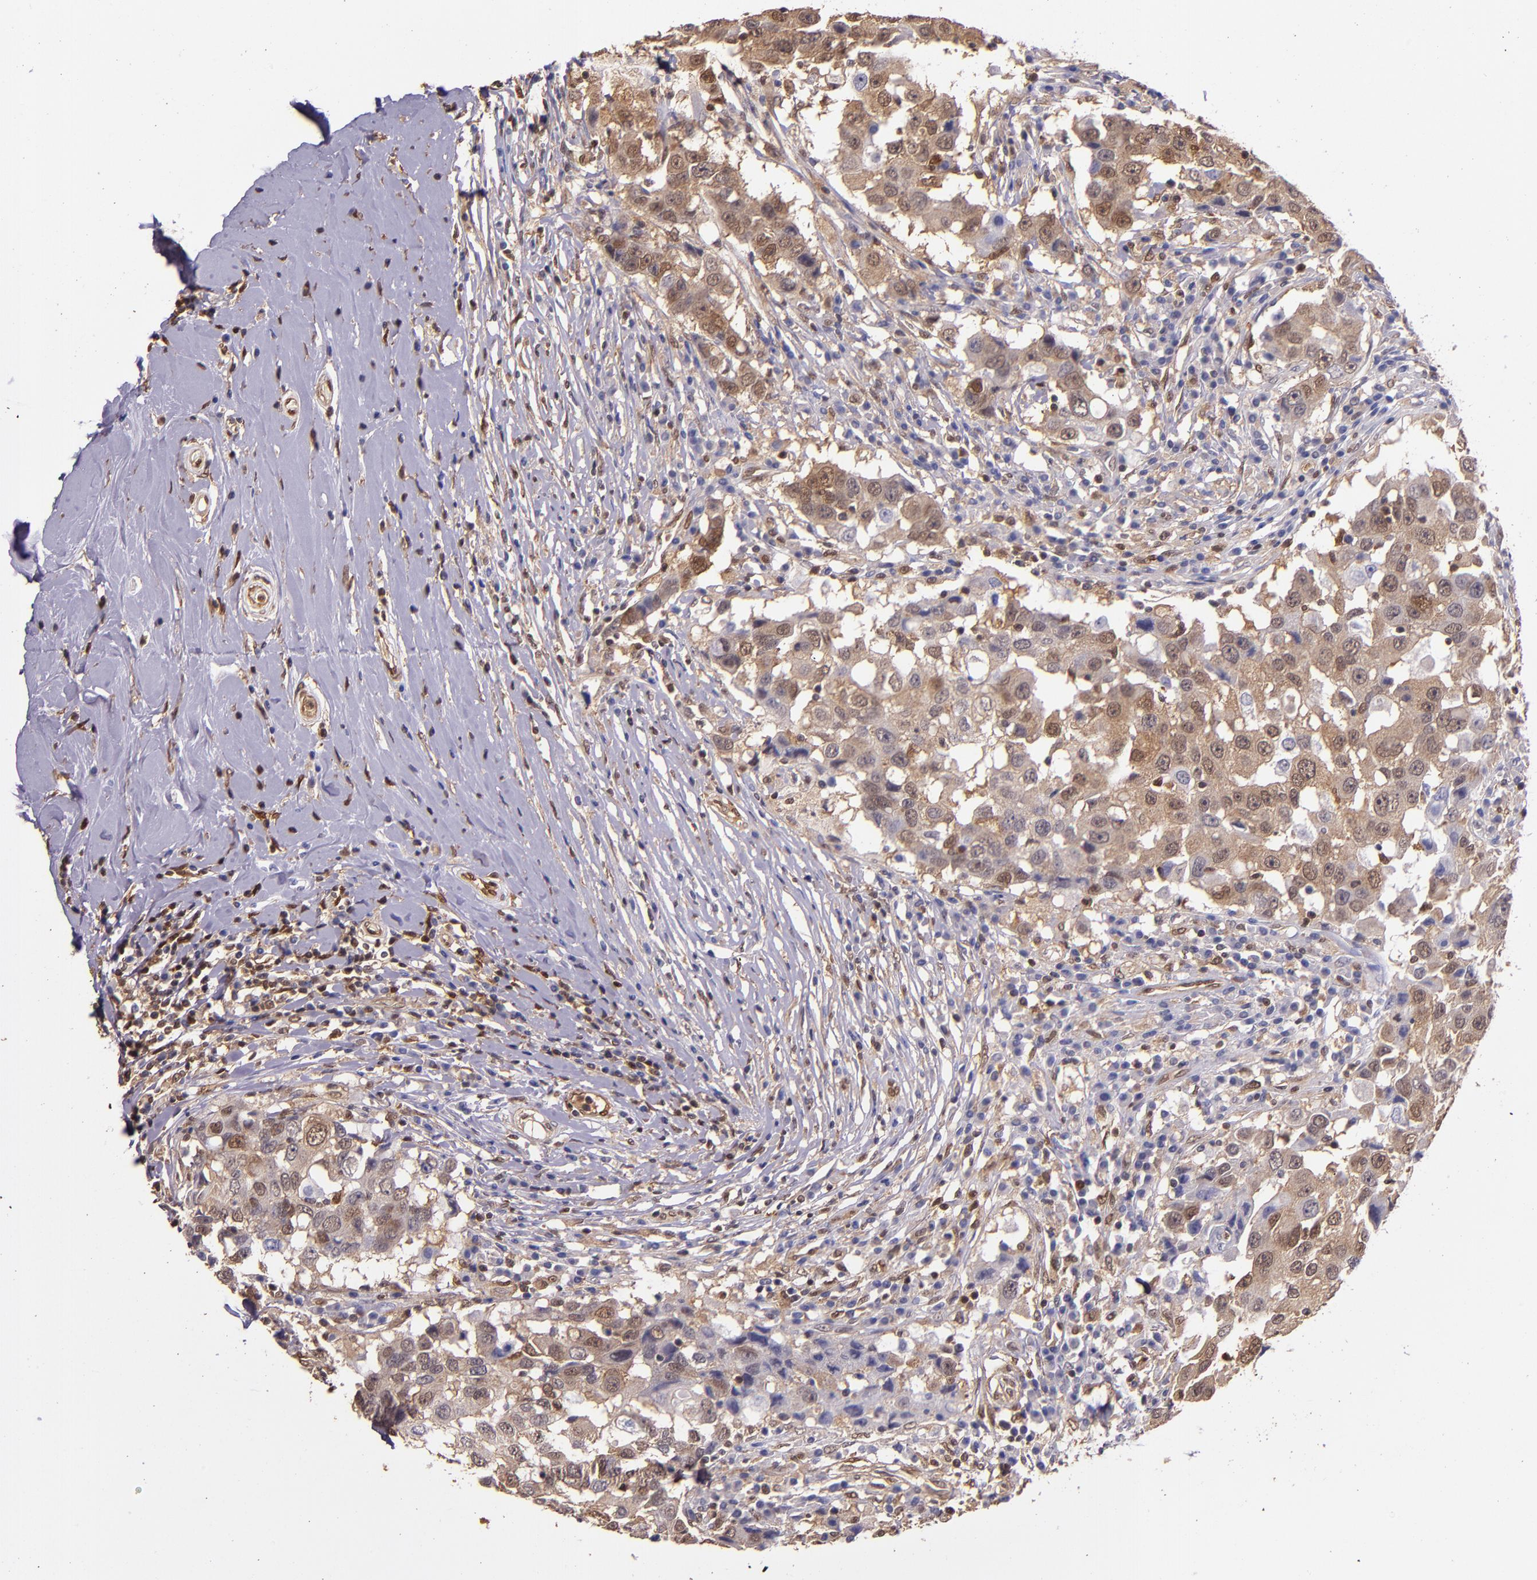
{"staining": {"intensity": "moderate", "quantity": ">75%", "location": "cytoplasmic/membranous,nuclear"}, "tissue": "breast cancer", "cell_type": "Tumor cells", "image_type": "cancer", "snomed": [{"axis": "morphology", "description": "Duct carcinoma"}, {"axis": "topography", "description": "Breast"}], "caption": "Immunohistochemical staining of breast cancer reveals medium levels of moderate cytoplasmic/membranous and nuclear protein expression in approximately >75% of tumor cells.", "gene": "STAT6", "patient": {"sex": "female", "age": 27}}